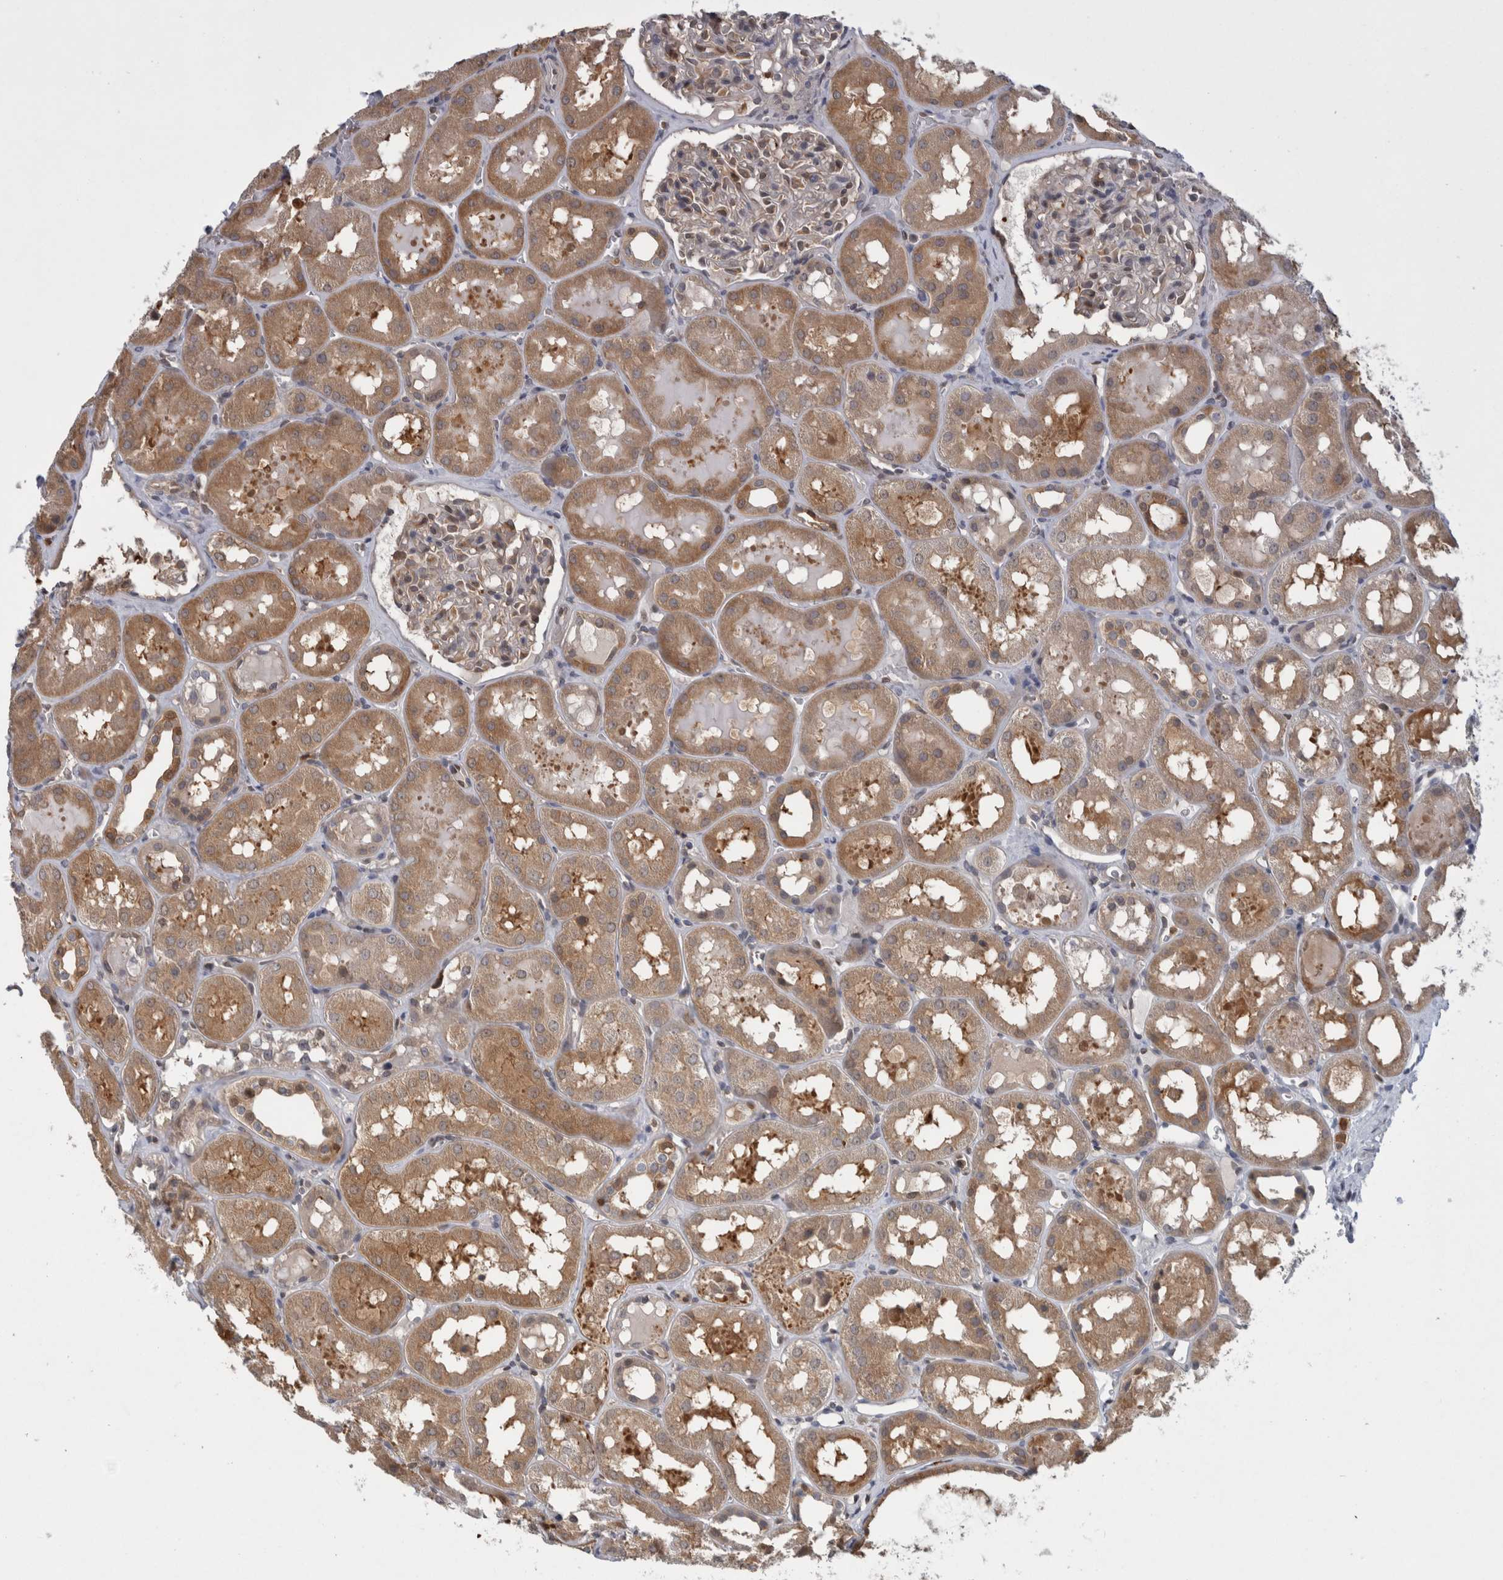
{"staining": {"intensity": "moderate", "quantity": "25%-75%", "location": "cytoplasmic/membranous"}, "tissue": "kidney", "cell_type": "Cells in glomeruli", "image_type": "normal", "snomed": [{"axis": "morphology", "description": "Normal tissue, NOS"}, {"axis": "topography", "description": "Kidney"}, {"axis": "topography", "description": "Urinary bladder"}], "caption": "Moderate cytoplasmic/membranous positivity for a protein is seen in approximately 25%-75% of cells in glomeruli of benign kidney using immunohistochemistry (IHC).", "gene": "ASTN2", "patient": {"sex": "male", "age": 16}}